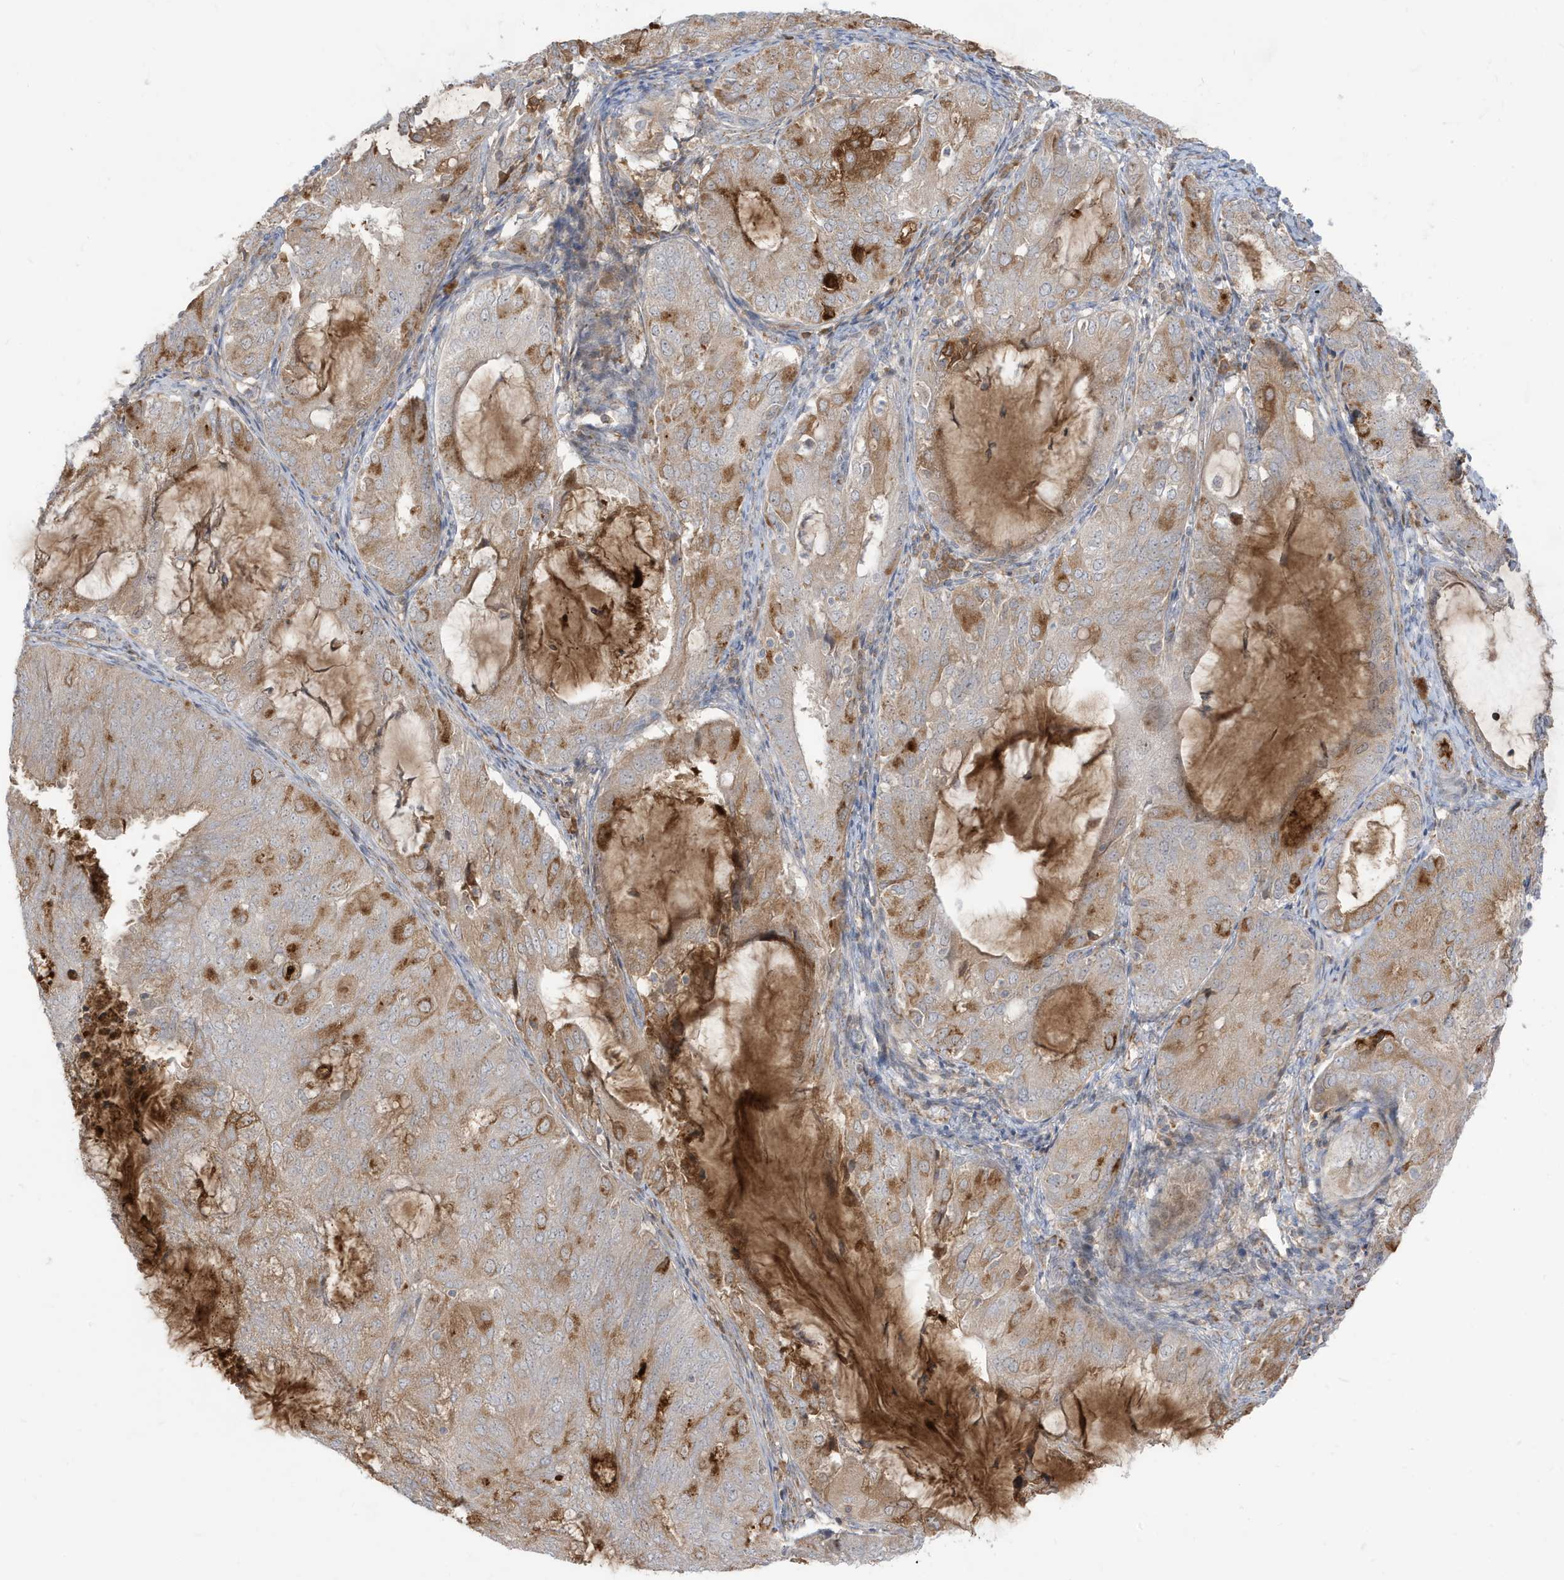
{"staining": {"intensity": "moderate", "quantity": "25%-75%", "location": "cytoplasmic/membranous"}, "tissue": "endometrial cancer", "cell_type": "Tumor cells", "image_type": "cancer", "snomed": [{"axis": "morphology", "description": "Adenocarcinoma, NOS"}, {"axis": "topography", "description": "Endometrium"}], "caption": "Endometrial cancer (adenocarcinoma) stained with a protein marker displays moderate staining in tumor cells.", "gene": "IFT57", "patient": {"sex": "female", "age": 81}}